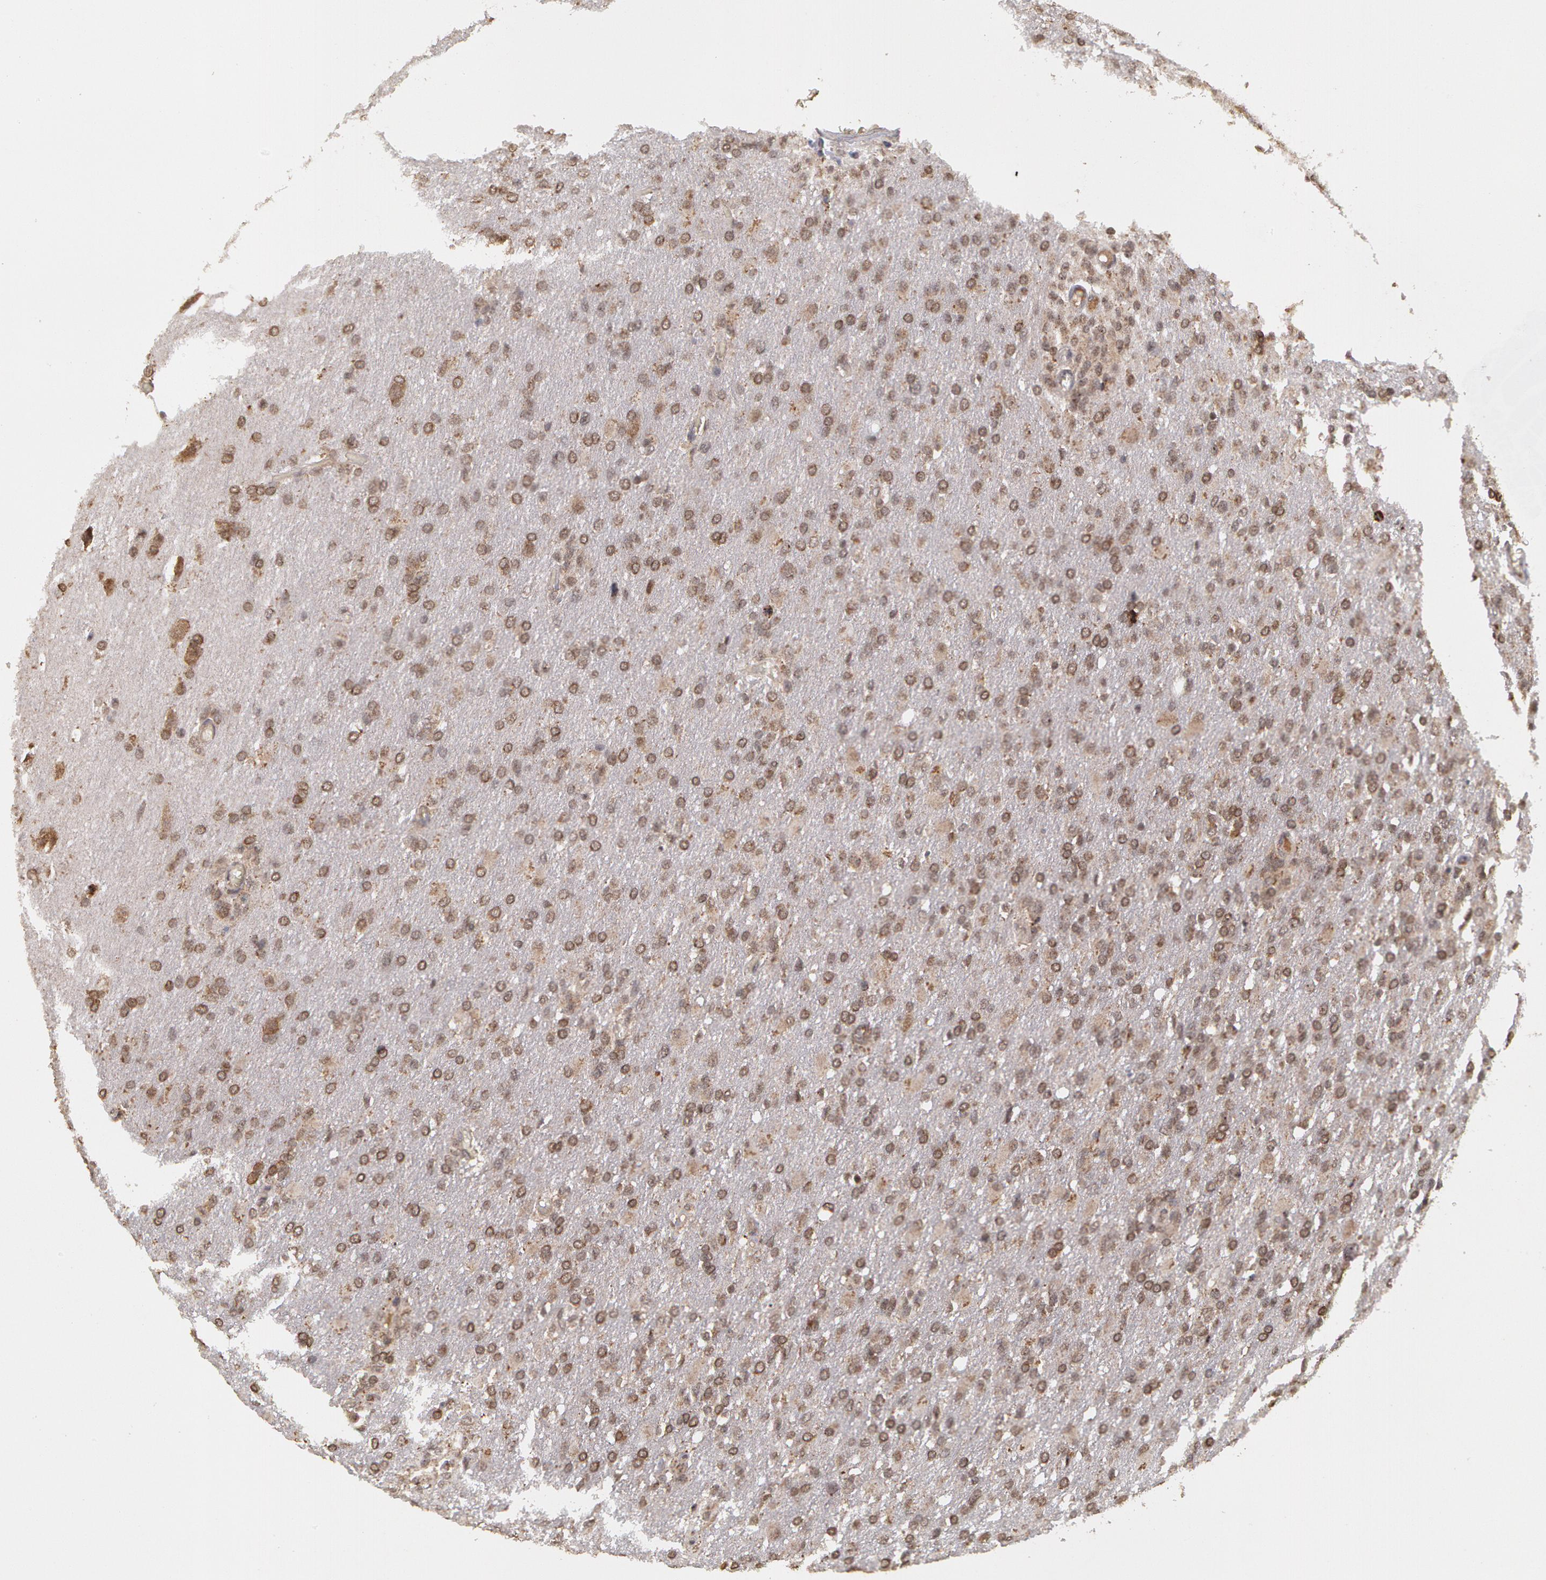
{"staining": {"intensity": "moderate", "quantity": "25%-75%", "location": "cytoplasmic/membranous"}, "tissue": "glioma", "cell_type": "Tumor cells", "image_type": "cancer", "snomed": [{"axis": "morphology", "description": "Glioma, malignant, High grade"}, {"axis": "topography", "description": "Brain"}], "caption": "Tumor cells reveal medium levels of moderate cytoplasmic/membranous positivity in about 25%-75% of cells in malignant high-grade glioma.", "gene": "GLIS1", "patient": {"sex": "male", "age": 68}}